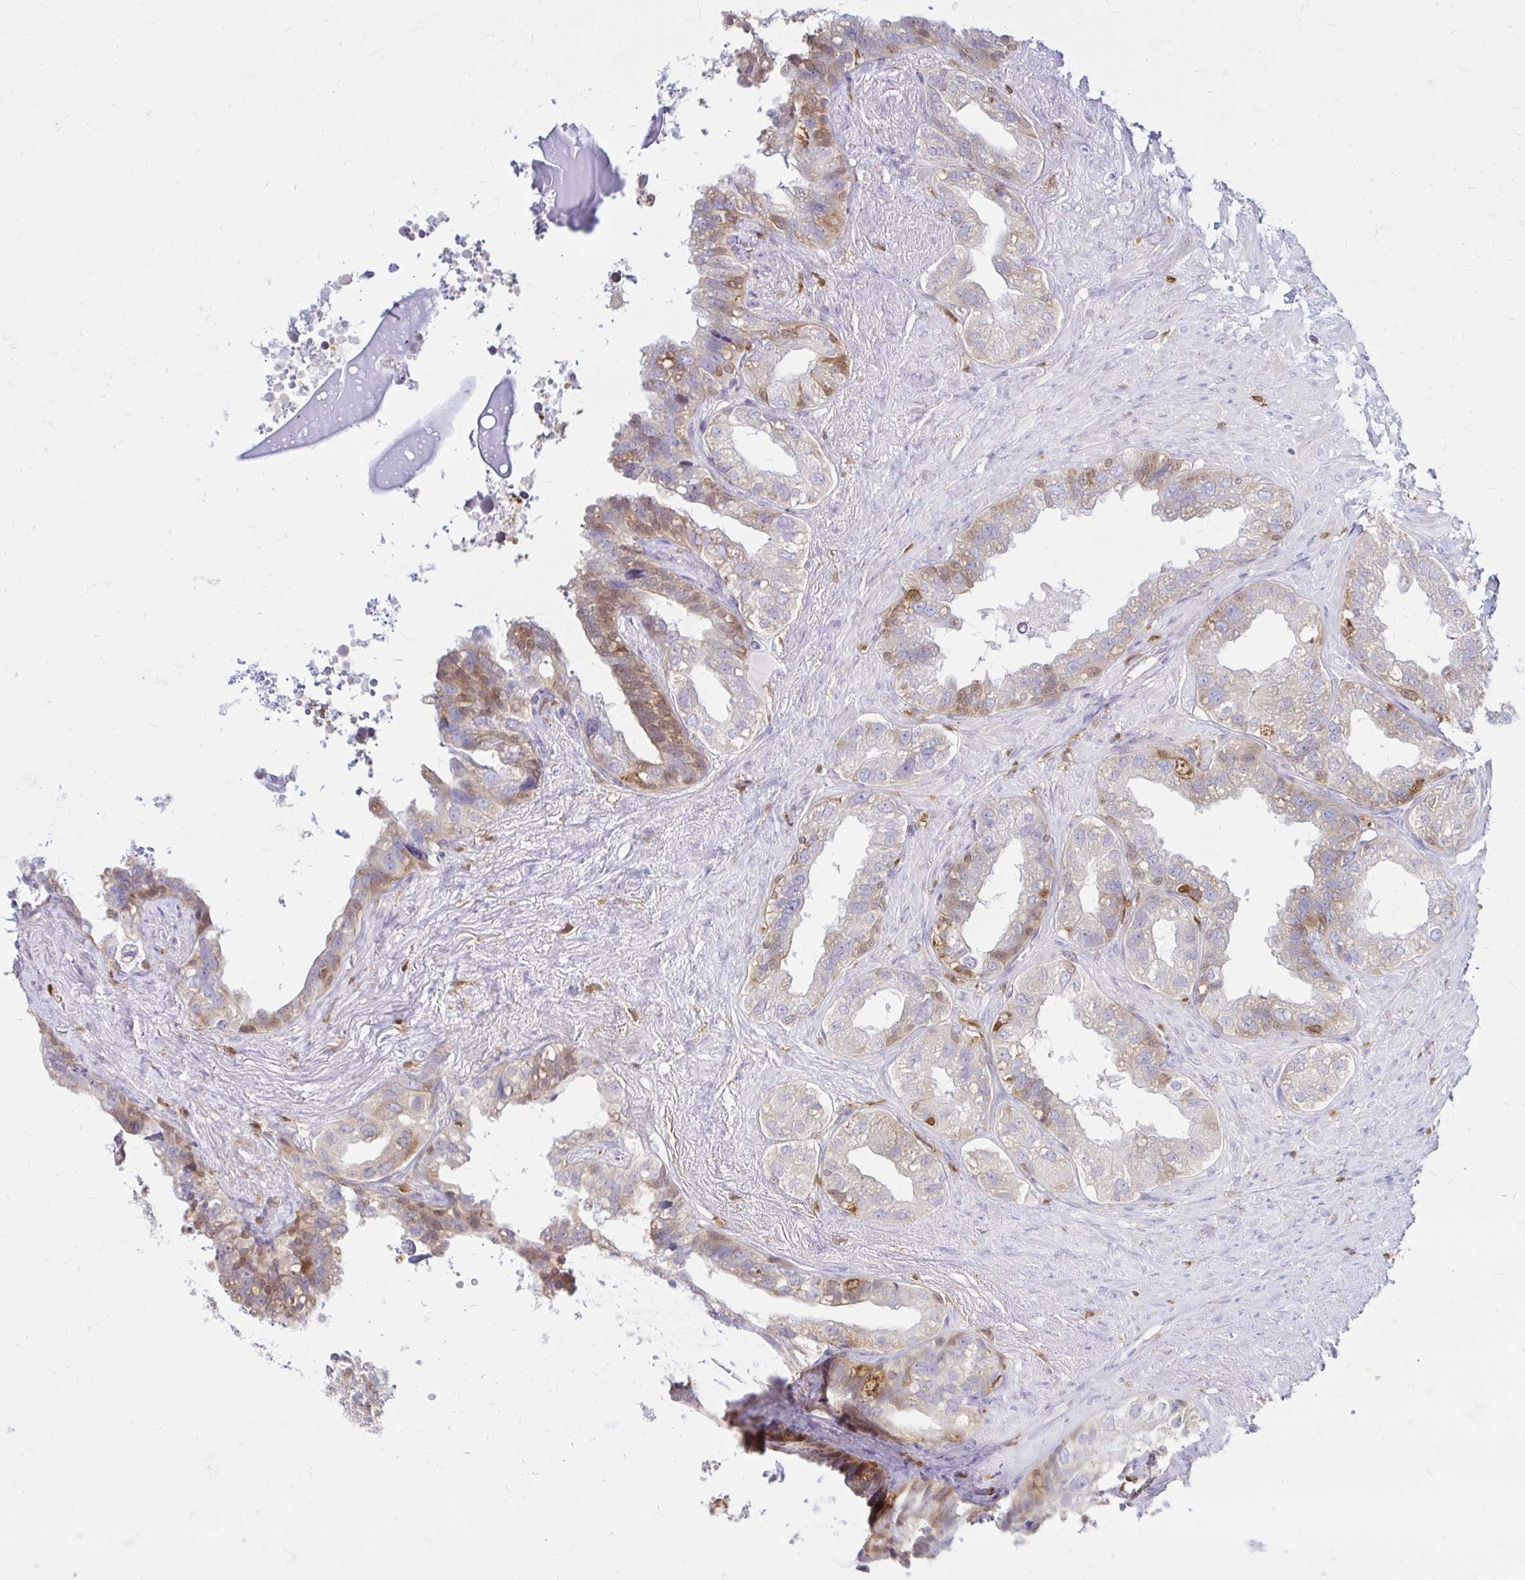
{"staining": {"intensity": "weak", "quantity": "25%-75%", "location": "cytoplasmic/membranous"}, "tissue": "seminal vesicle", "cell_type": "Glandular cells", "image_type": "normal", "snomed": [{"axis": "morphology", "description": "Normal tissue, NOS"}, {"axis": "topography", "description": "Seminal veicle"}, {"axis": "topography", "description": "Peripheral nerve tissue"}], "caption": "Protein expression analysis of unremarkable human seminal vesicle reveals weak cytoplasmic/membranous expression in about 25%-75% of glandular cells.", "gene": "PYCARD", "patient": {"sex": "male", "age": 76}}